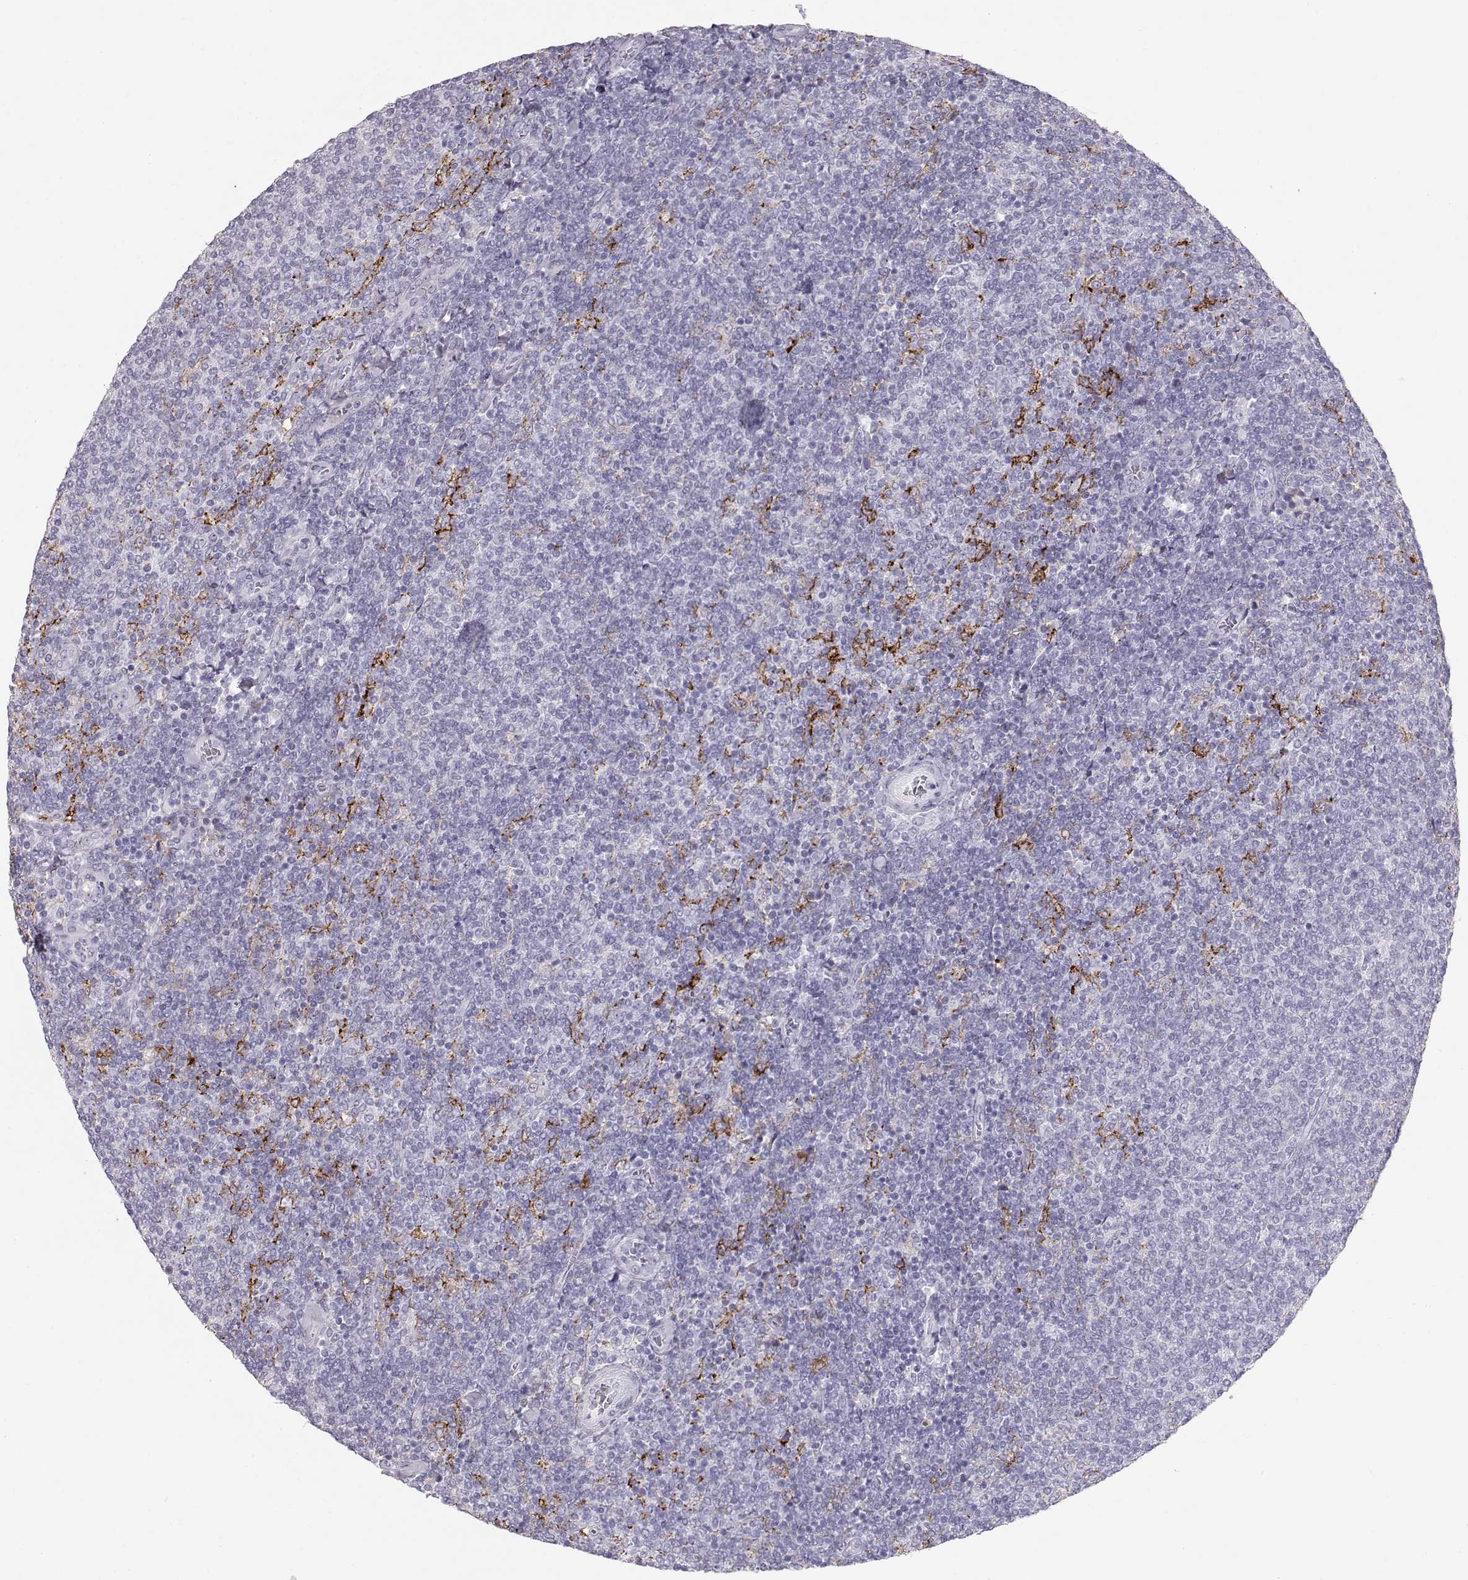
{"staining": {"intensity": "negative", "quantity": "none", "location": "none"}, "tissue": "lymphoma", "cell_type": "Tumor cells", "image_type": "cancer", "snomed": [{"axis": "morphology", "description": "Malignant lymphoma, non-Hodgkin's type, Low grade"}, {"axis": "topography", "description": "Lymph node"}], "caption": "Immunohistochemistry (IHC) of malignant lymphoma, non-Hodgkin's type (low-grade) exhibits no expression in tumor cells.", "gene": "MIP", "patient": {"sex": "male", "age": 52}}